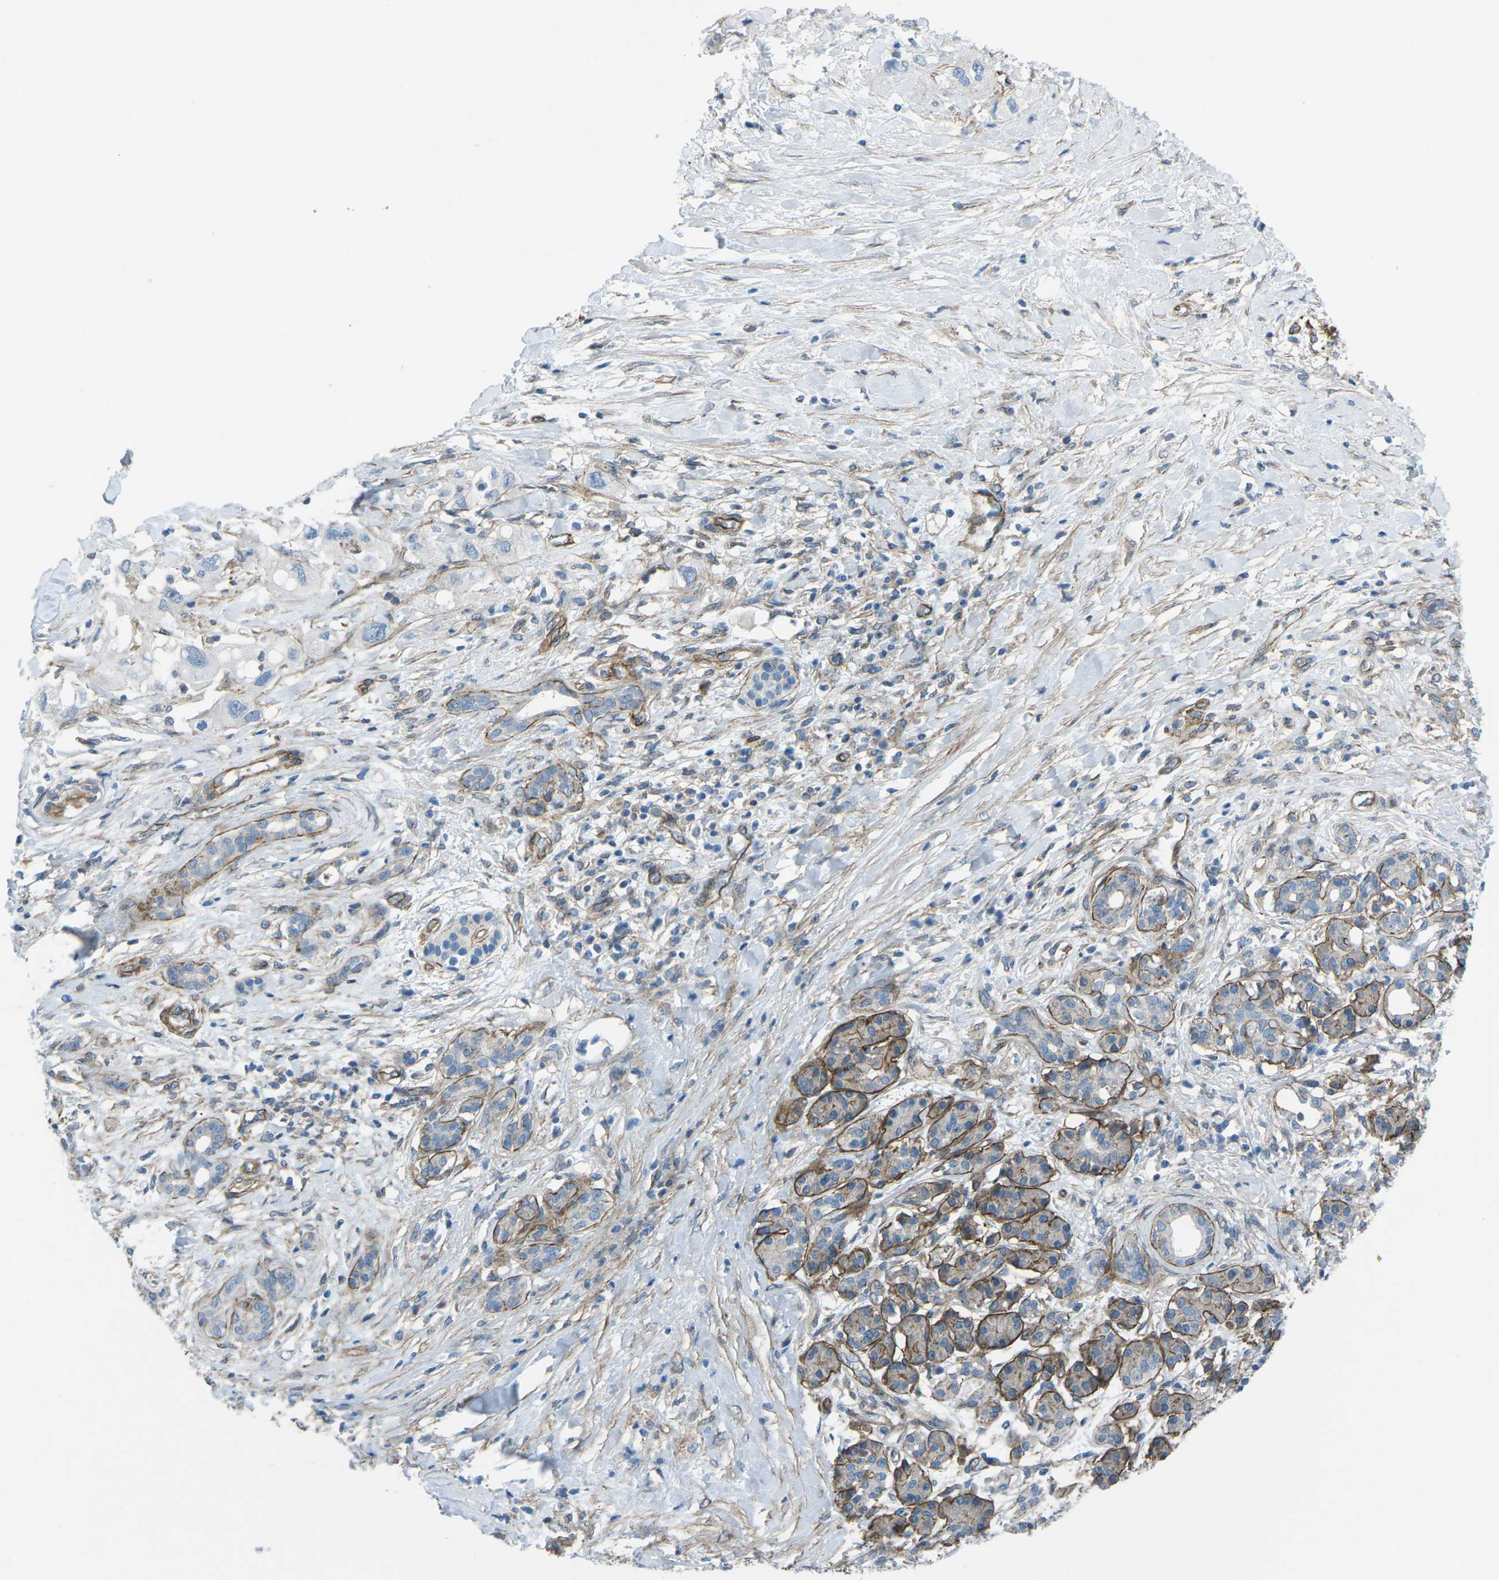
{"staining": {"intensity": "negative", "quantity": "none", "location": "none"}, "tissue": "pancreatic cancer", "cell_type": "Tumor cells", "image_type": "cancer", "snomed": [{"axis": "morphology", "description": "Adenocarcinoma, NOS"}, {"axis": "topography", "description": "Pancreas"}], "caption": "Pancreatic adenocarcinoma was stained to show a protein in brown. There is no significant positivity in tumor cells.", "gene": "UTRN", "patient": {"sex": "female", "age": 56}}